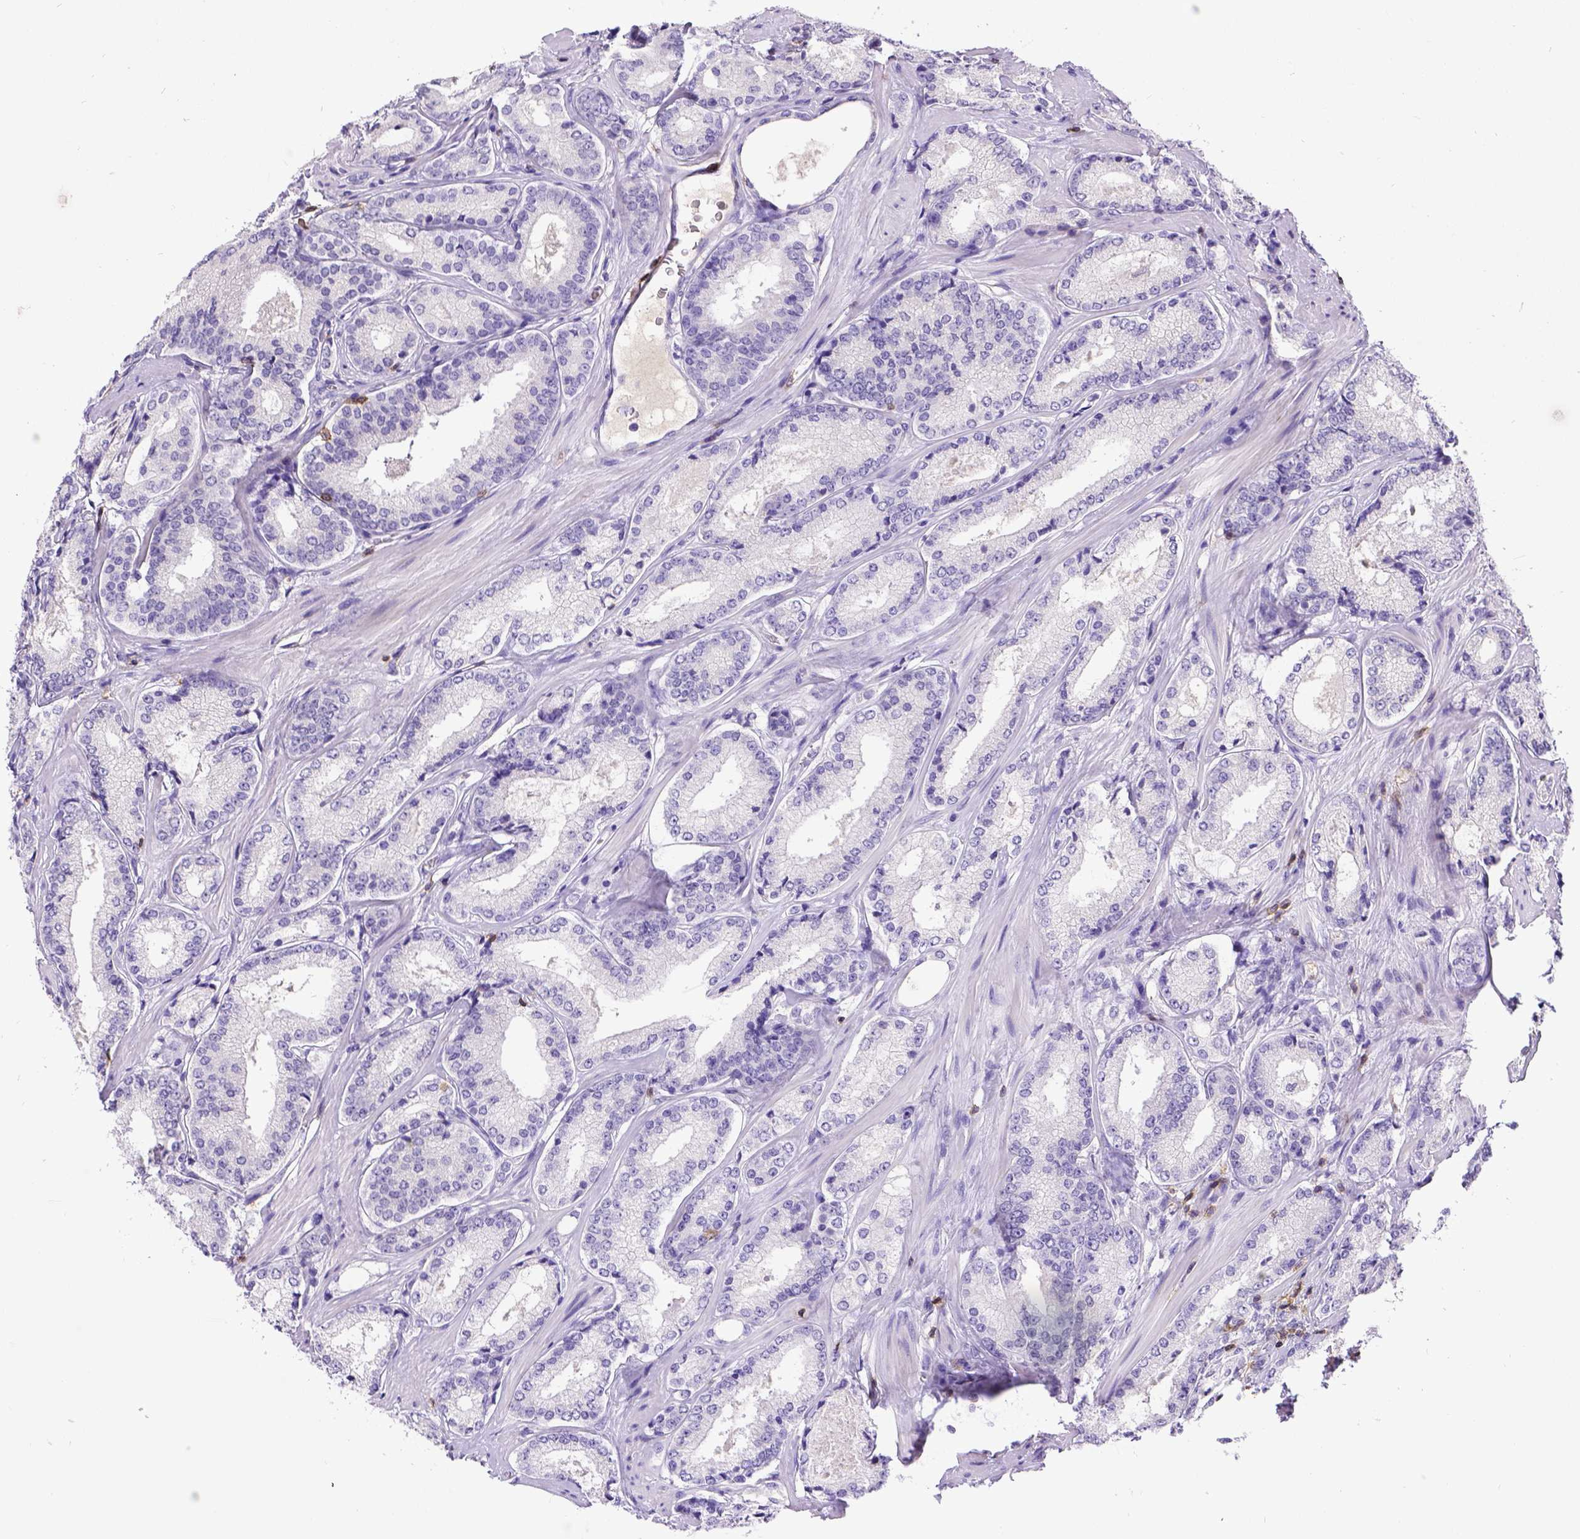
{"staining": {"intensity": "negative", "quantity": "none", "location": "none"}, "tissue": "prostate cancer", "cell_type": "Tumor cells", "image_type": "cancer", "snomed": [{"axis": "morphology", "description": "Adenocarcinoma, Low grade"}, {"axis": "topography", "description": "Prostate"}], "caption": "A photomicrograph of low-grade adenocarcinoma (prostate) stained for a protein exhibits no brown staining in tumor cells. The staining was performed using DAB to visualize the protein expression in brown, while the nuclei were stained in blue with hematoxylin (Magnification: 20x).", "gene": "CD3E", "patient": {"sex": "male", "age": 56}}